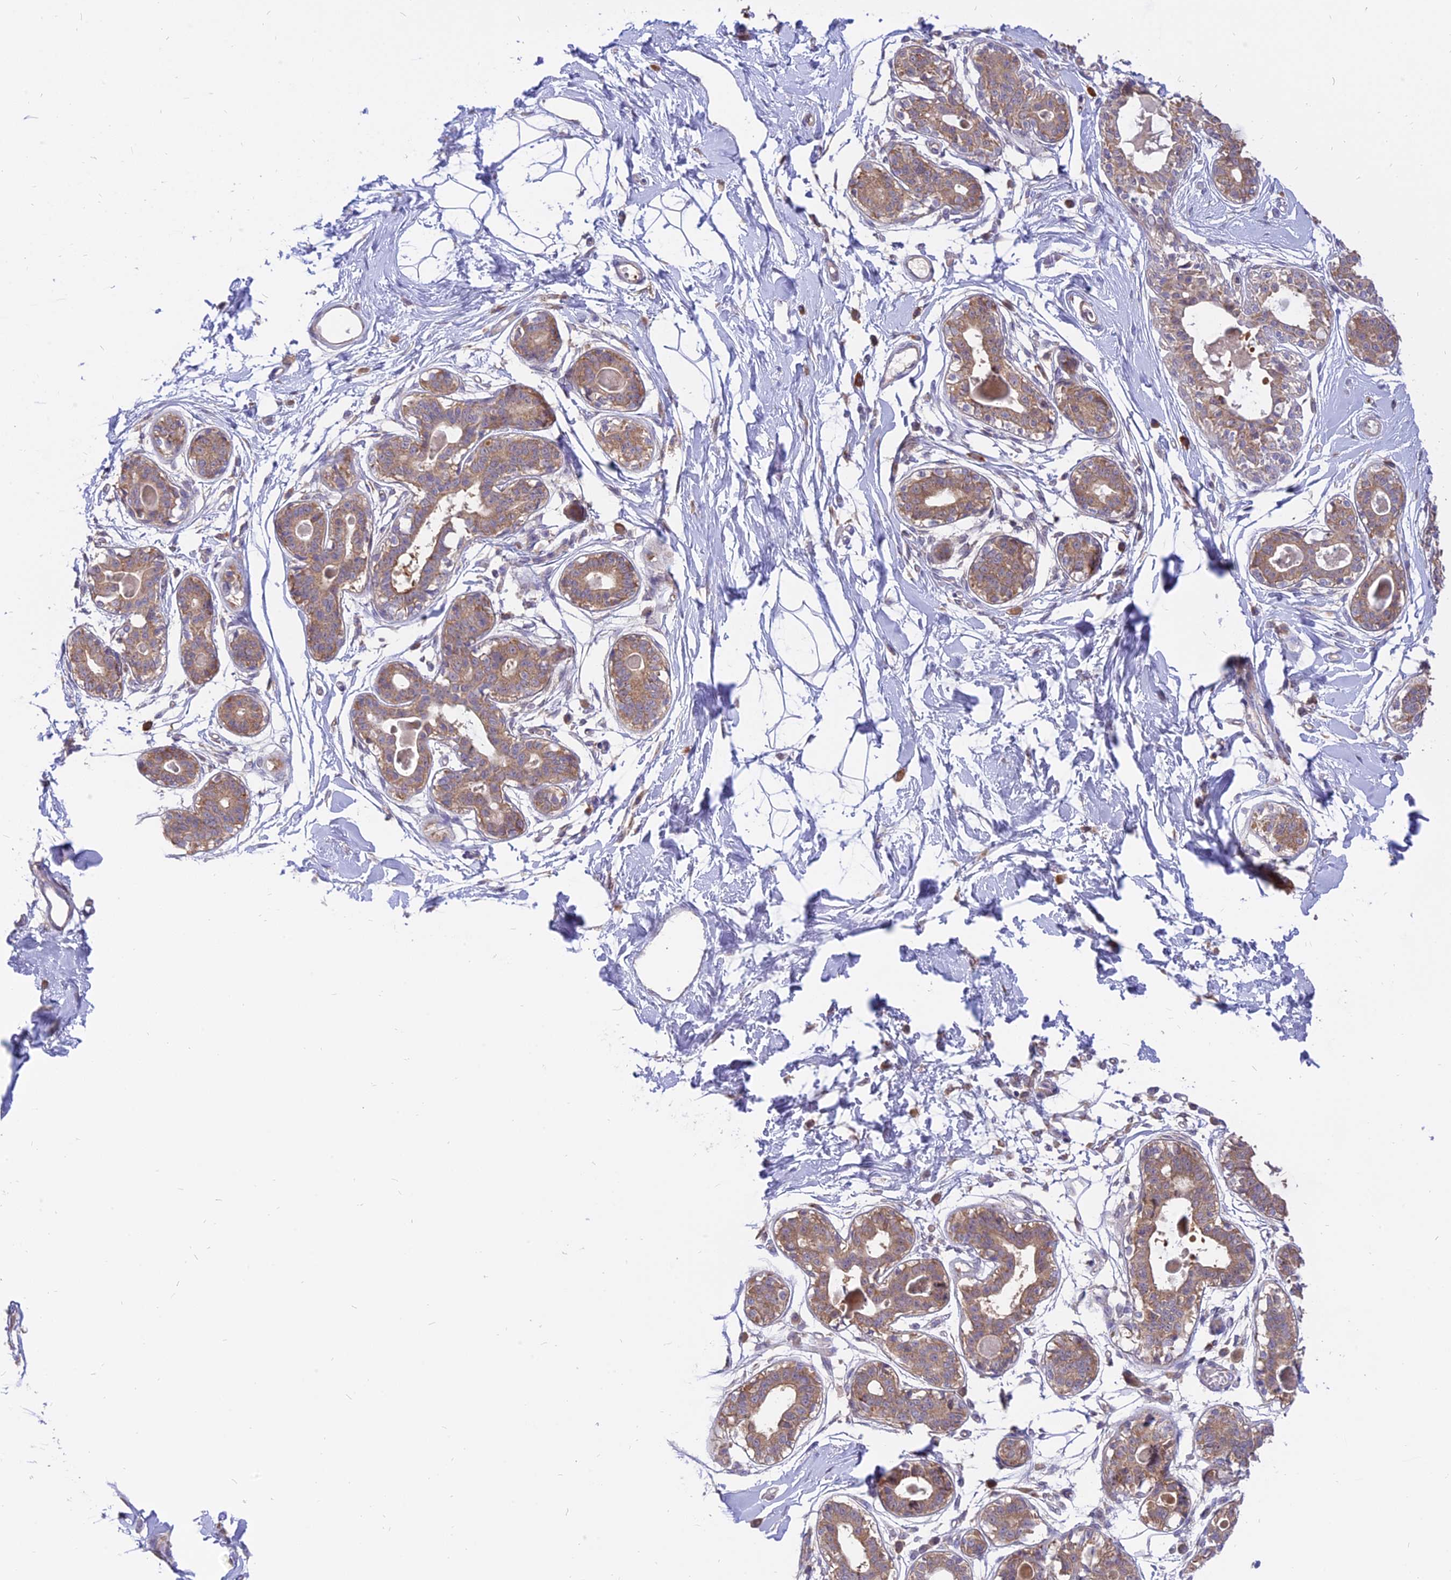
{"staining": {"intensity": "negative", "quantity": "none", "location": "none"}, "tissue": "breast", "cell_type": "Adipocytes", "image_type": "normal", "snomed": [{"axis": "morphology", "description": "Normal tissue, NOS"}, {"axis": "topography", "description": "Breast"}], "caption": "The micrograph exhibits no significant positivity in adipocytes of breast. (Immunohistochemistry (ihc), brightfield microscopy, high magnification).", "gene": "IL21R", "patient": {"sex": "female", "age": 45}}